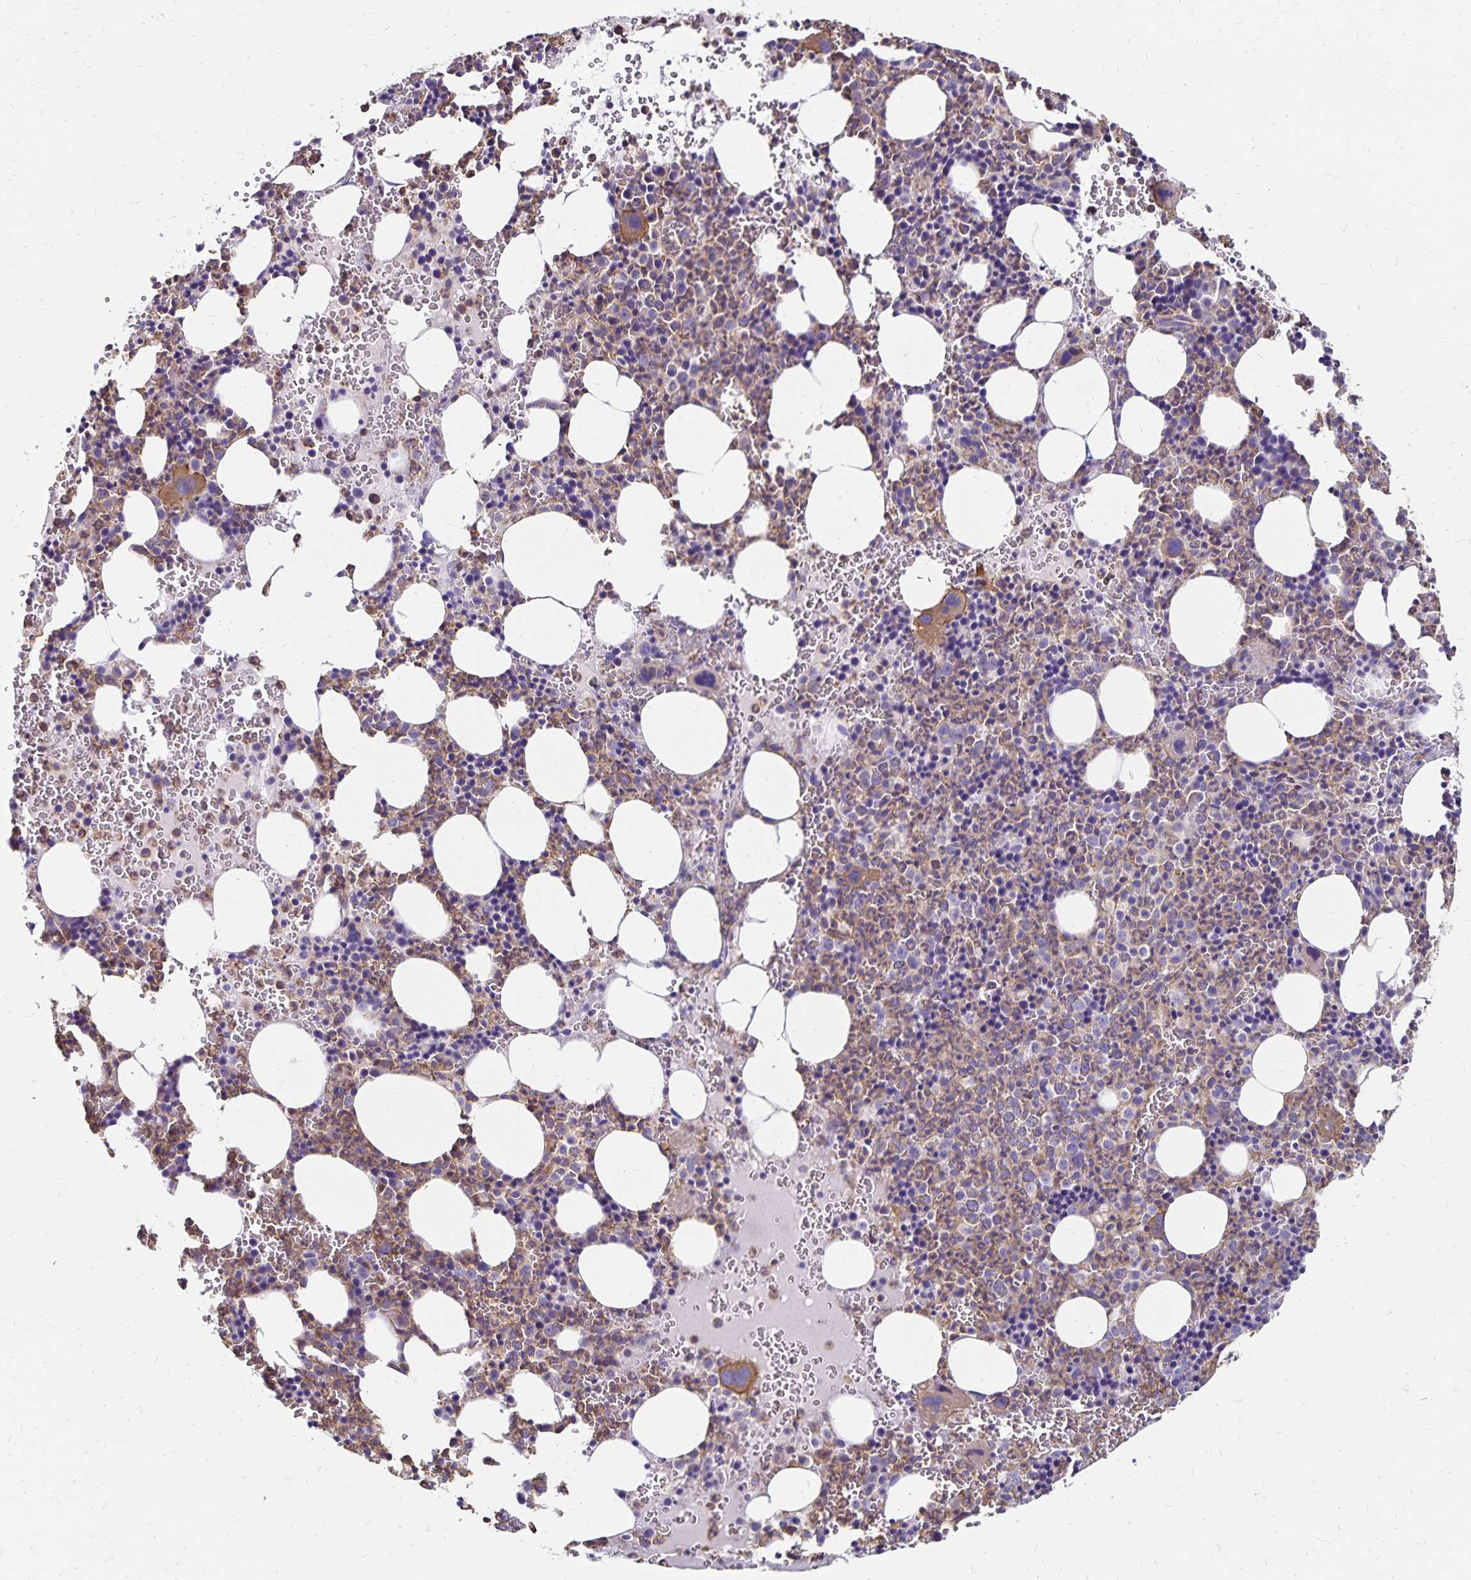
{"staining": {"intensity": "weak", "quantity": "25%-75%", "location": "cytoplasmic/membranous"}, "tissue": "bone marrow", "cell_type": "Hematopoietic cells", "image_type": "normal", "snomed": [{"axis": "morphology", "description": "Normal tissue, NOS"}, {"axis": "topography", "description": "Bone marrow"}], "caption": "A high-resolution photomicrograph shows immunohistochemistry (IHC) staining of unremarkable bone marrow, which displays weak cytoplasmic/membranous expression in about 25%-75% of hematopoietic cells. The staining is performed using DAB (3,3'-diaminobenzidine) brown chromogen to label protein expression. The nuclei are counter-stained blue using hematoxylin.", "gene": "RPRML", "patient": {"sex": "male", "age": 63}}